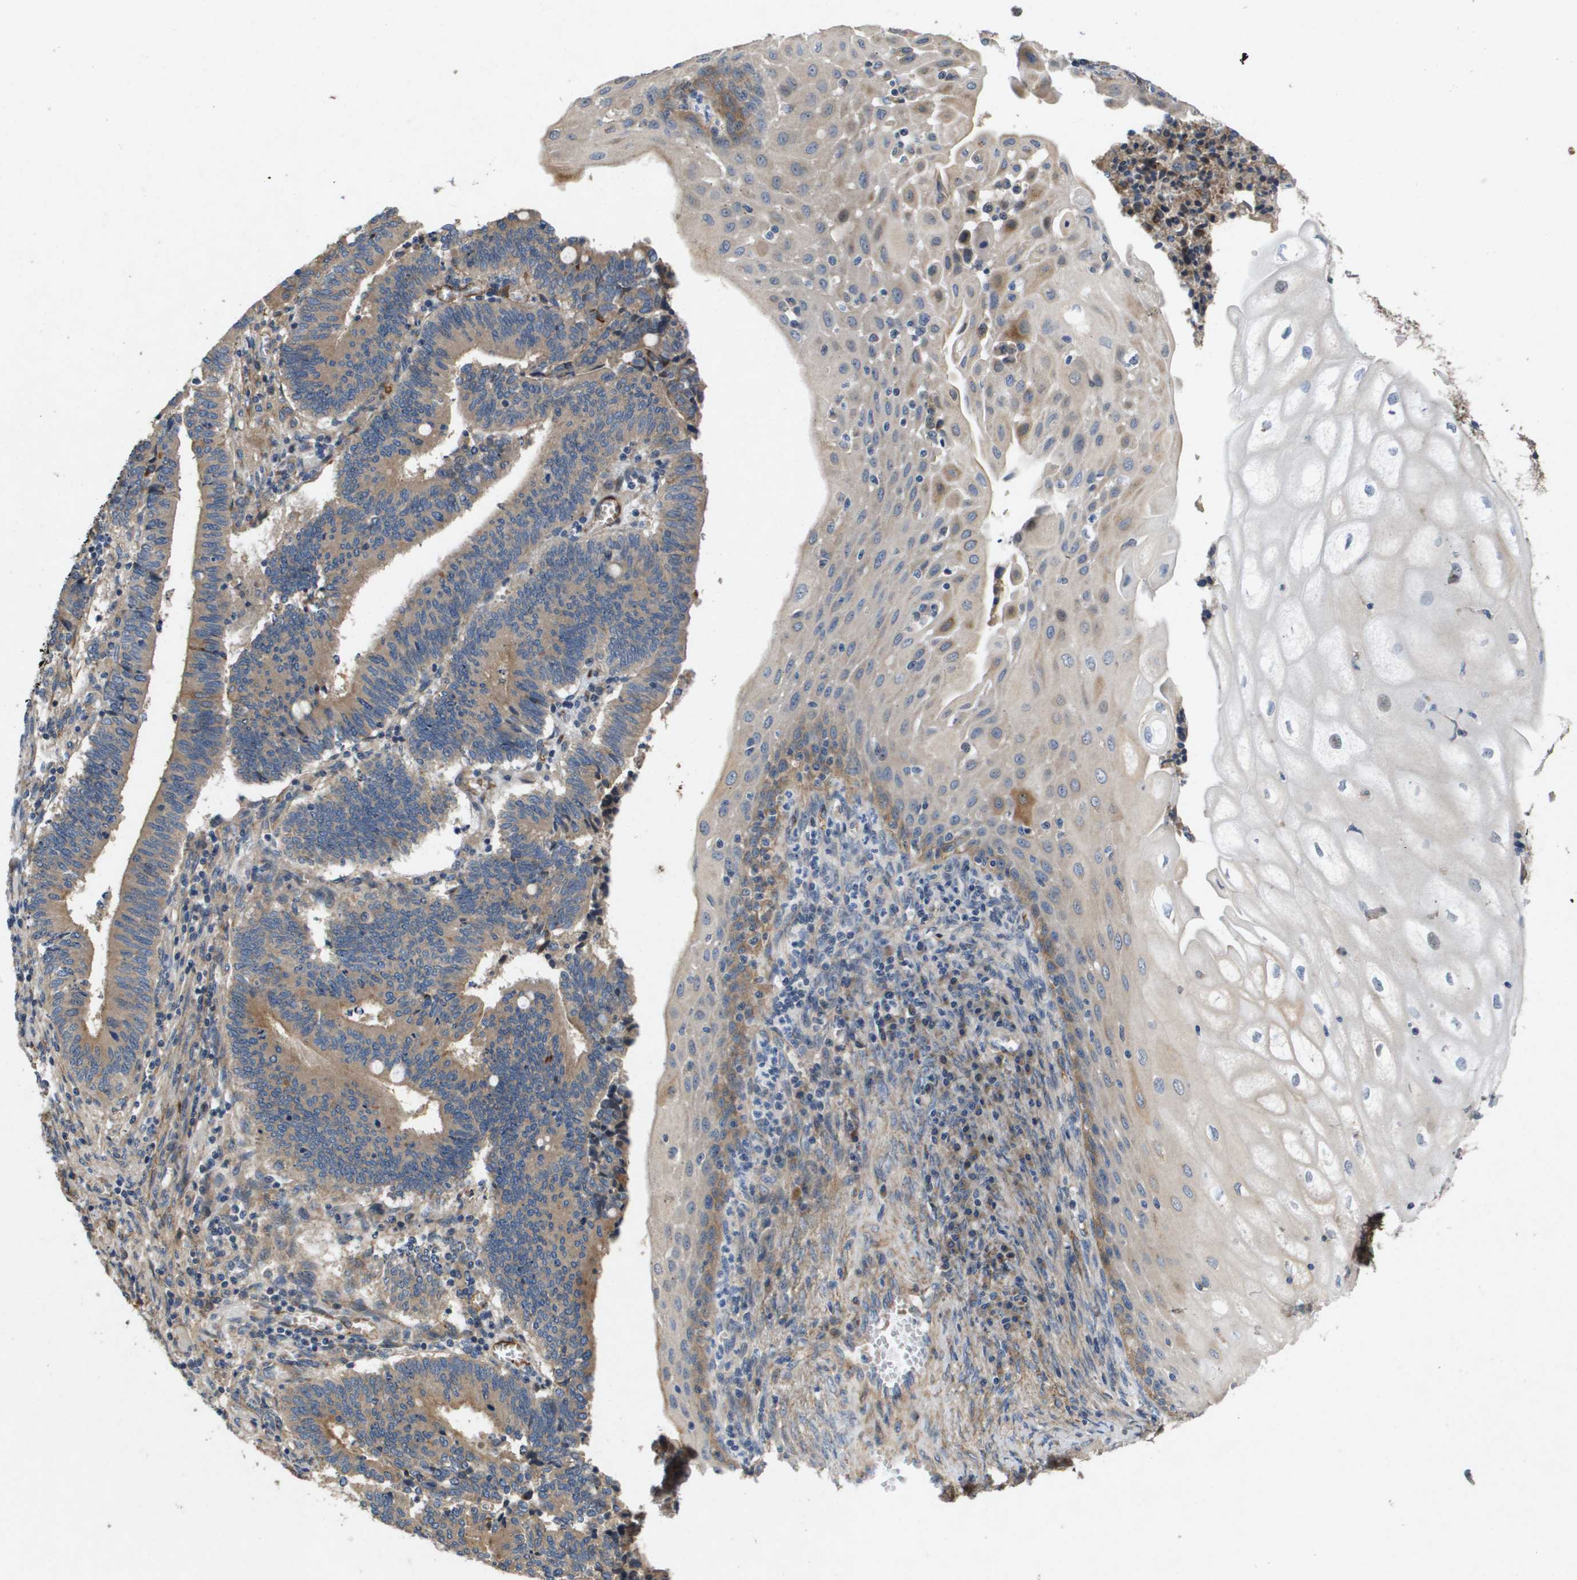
{"staining": {"intensity": "weak", "quantity": ">75%", "location": "cytoplasmic/membranous"}, "tissue": "cervical cancer", "cell_type": "Tumor cells", "image_type": "cancer", "snomed": [{"axis": "morphology", "description": "Adenocarcinoma, NOS"}, {"axis": "topography", "description": "Cervix"}], "caption": "Immunohistochemical staining of cervical adenocarcinoma displays low levels of weak cytoplasmic/membranous protein expression in approximately >75% of tumor cells.", "gene": "ENTPD2", "patient": {"sex": "female", "age": 44}}